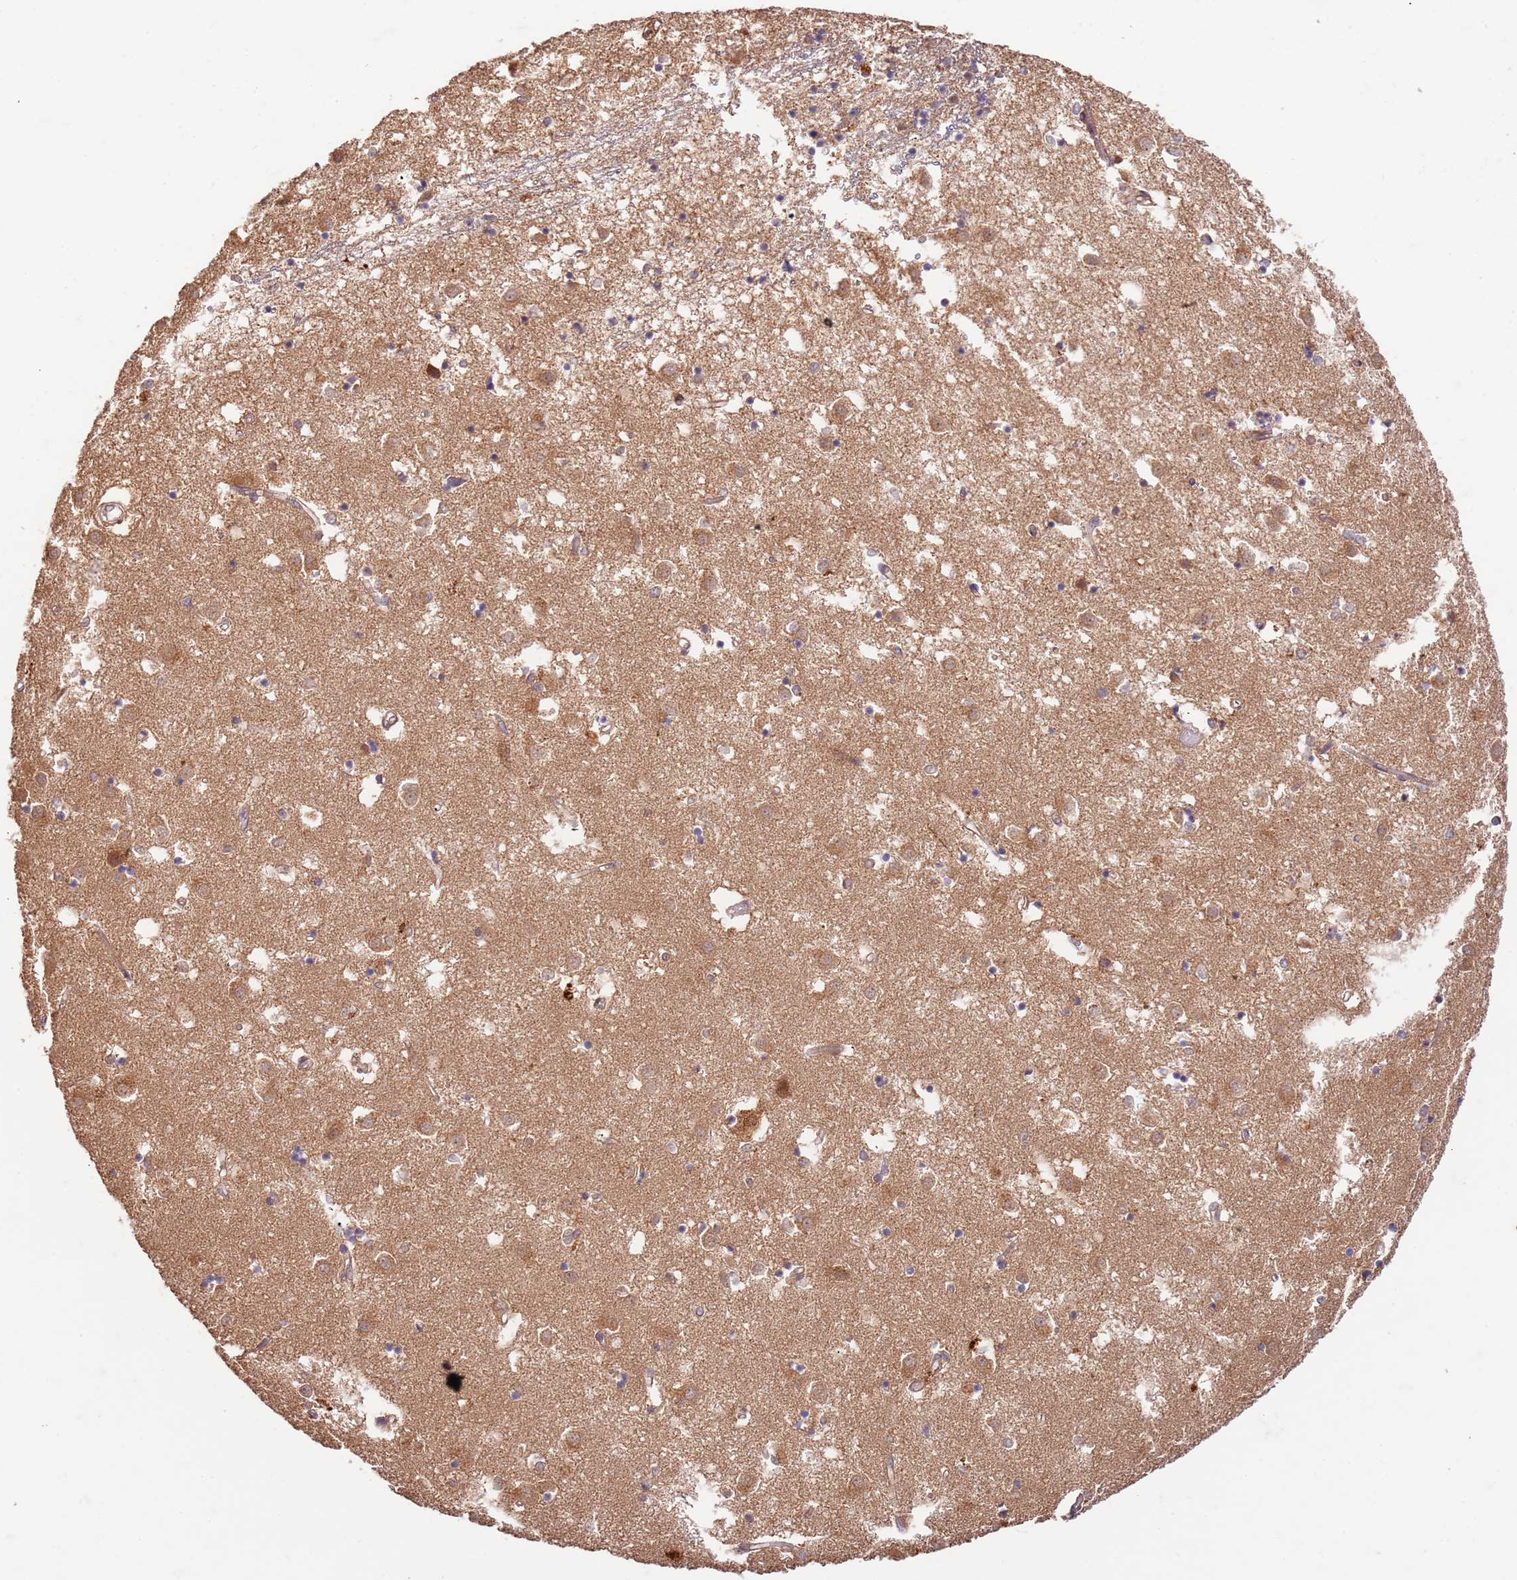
{"staining": {"intensity": "weak", "quantity": "25%-75%", "location": "cytoplasmic/membranous"}, "tissue": "caudate", "cell_type": "Glial cells", "image_type": "normal", "snomed": [{"axis": "morphology", "description": "Normal tissue, NOS"}, {"axis": "topography", "description": "Lateral ventricle wall"}], "caption": "Weak cytoplasmic/membranous expression is appreciated in about 25%-75% of glial cells in normal caudate. (Brightfield microscopy of DAB IHC at high magnification).", "gene": "UBE3A", "patient": {"sex": "male", "age": 70}}